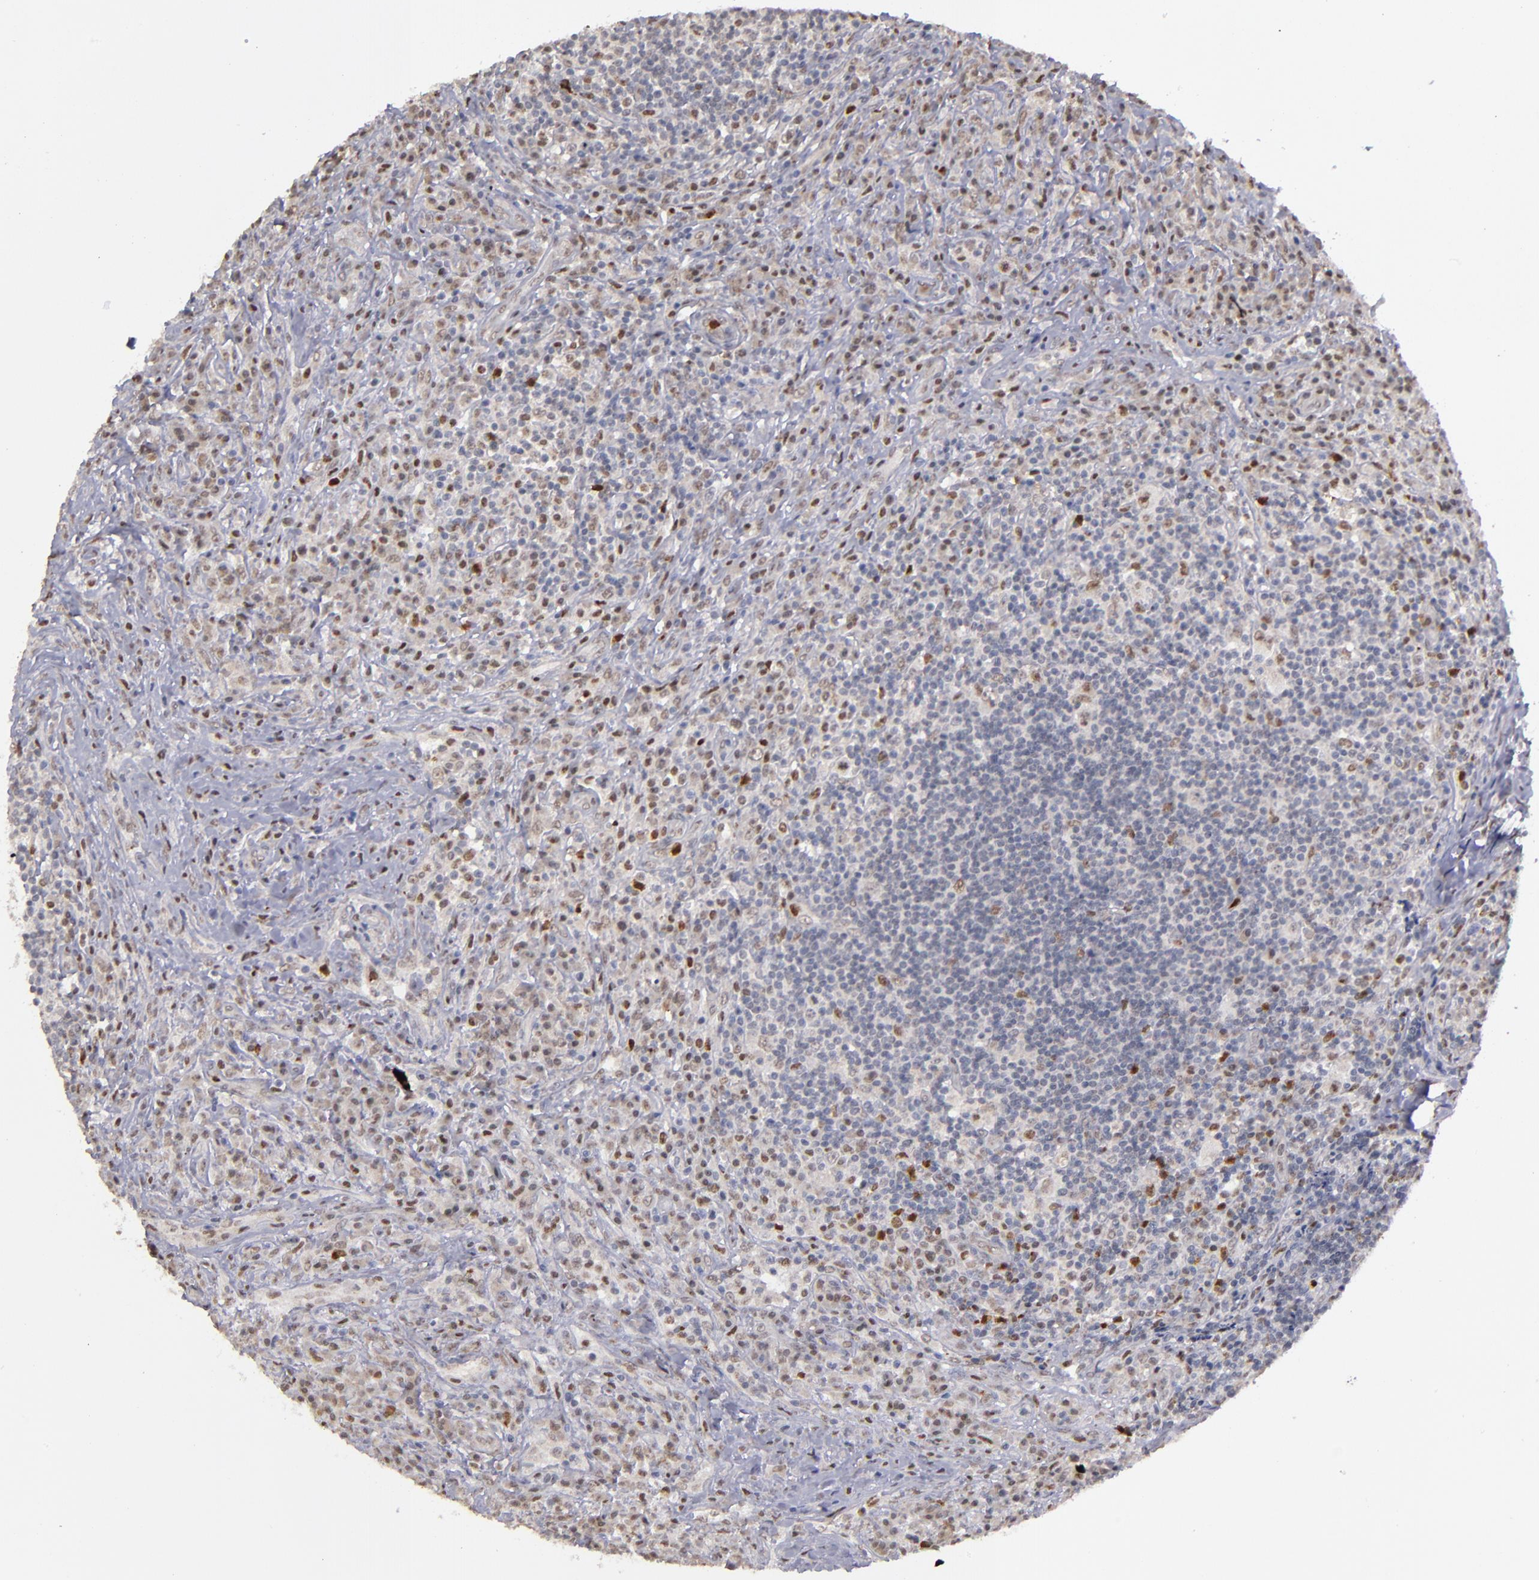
{"staining": {"intensity": "weak", "quantity": "25%-75%", "location": "cytoplasmic/membranous,nuclear"}, "tissue": "lymphoma", "cell_type": "Tumor cells", "image_type": "cancer", "snomed": [{"axis": "morphology", "description": "Hodgkin's disease, NOS"}, {"axis": "topography", "description": "Lymph node"}], "caption": "There is low levels of weak cytoplasmic/membranous and nuclear positivity in tumor cells of Hodgkin's disease, as demonstrated by immunohistochemical staining (brown color).", "gene": "RREB1", "patient": {"sex": "female", "age": 25}}